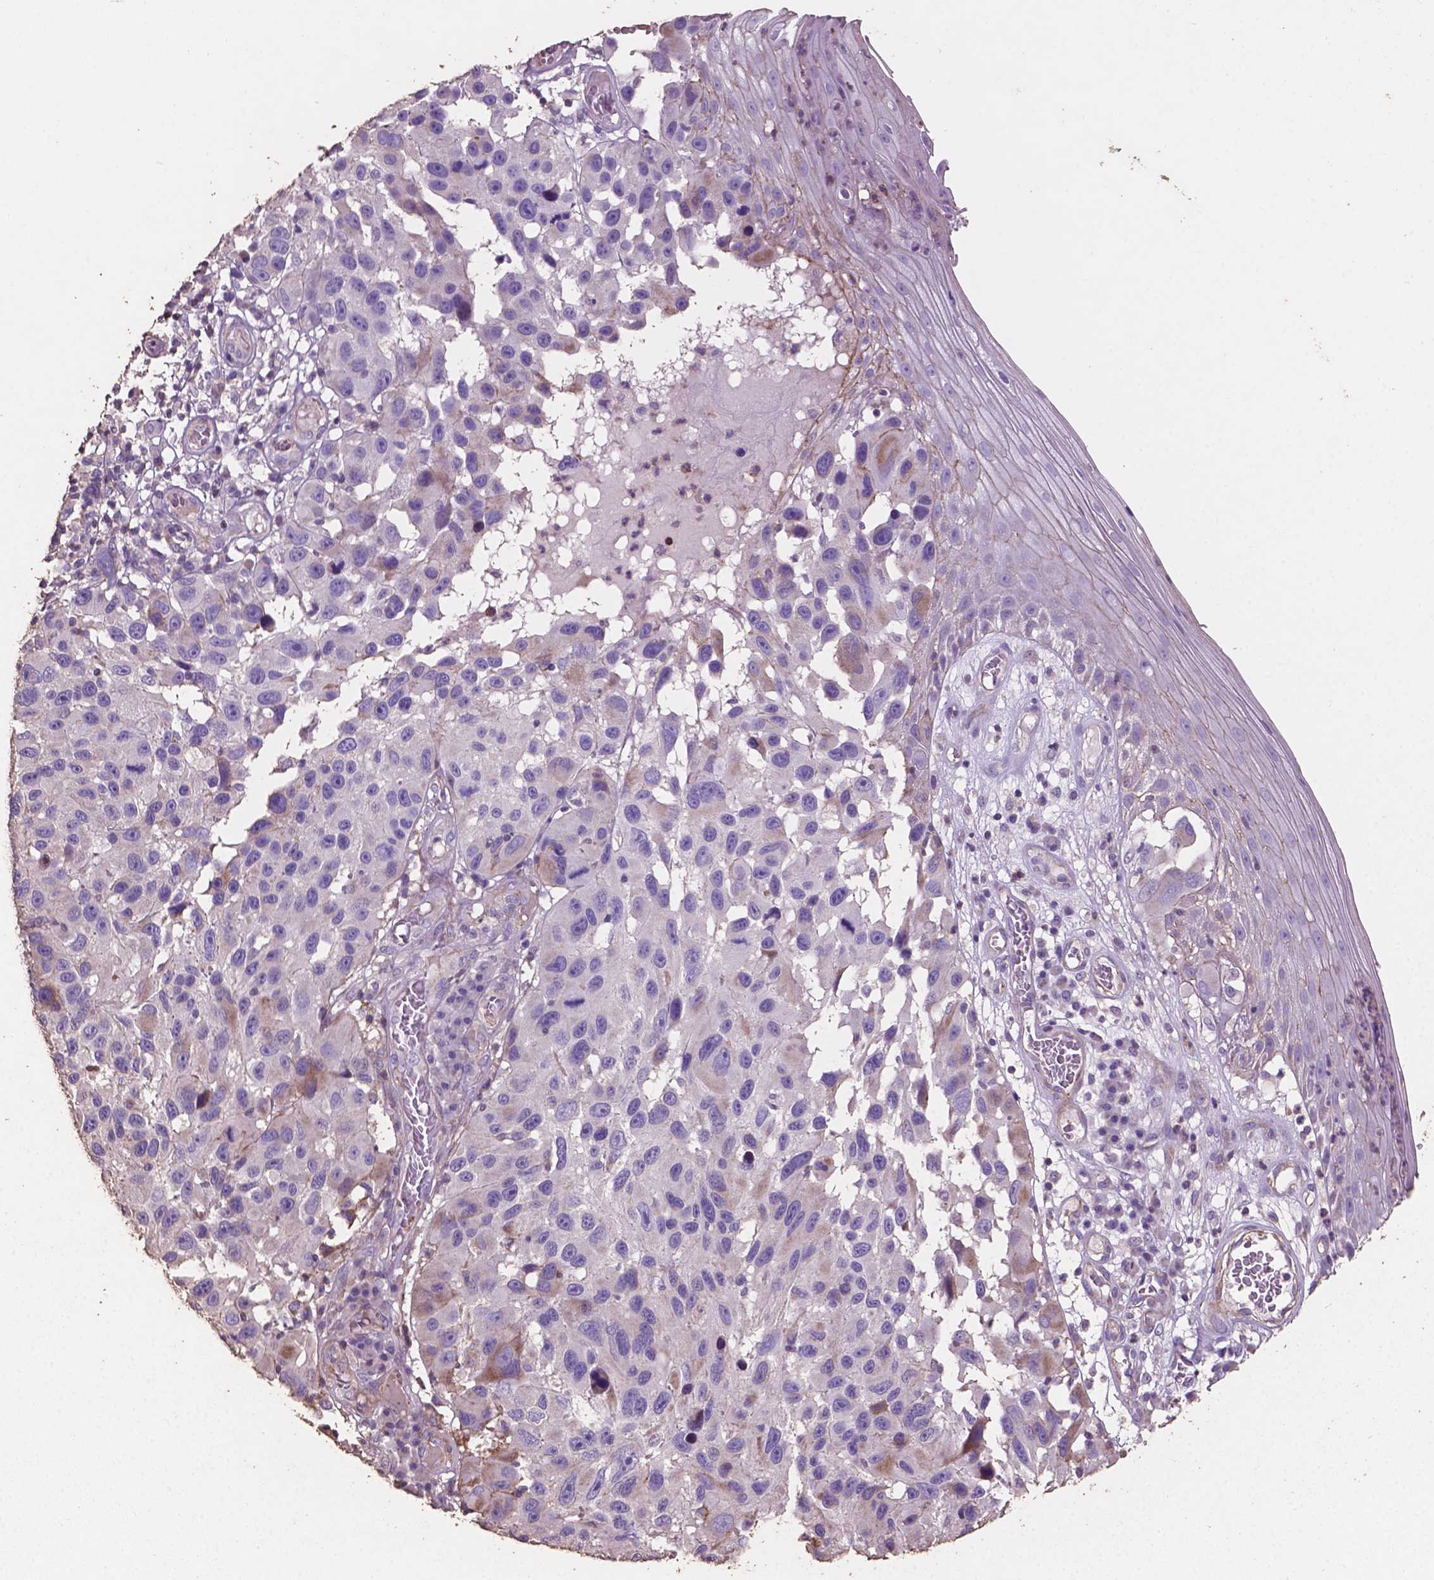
{"staining": {"intensity": "negative", "quantity": "none", "location": "none"}, "tissue": "melanoma", "cell_type": "Tumor cells", "image_type": "cancer", "snomed": [{"axis": "morphology", "description": "Malignant melanoma, NOS"}, {"axis": "topography", "description": "Skin"}], "caption": "This is an immunohistochemistry micrograph of human malignant melanoma. There is no staining in tumor cells.", "gene": "COMMD4", "patient": {"sex": "male", "age": 53}}